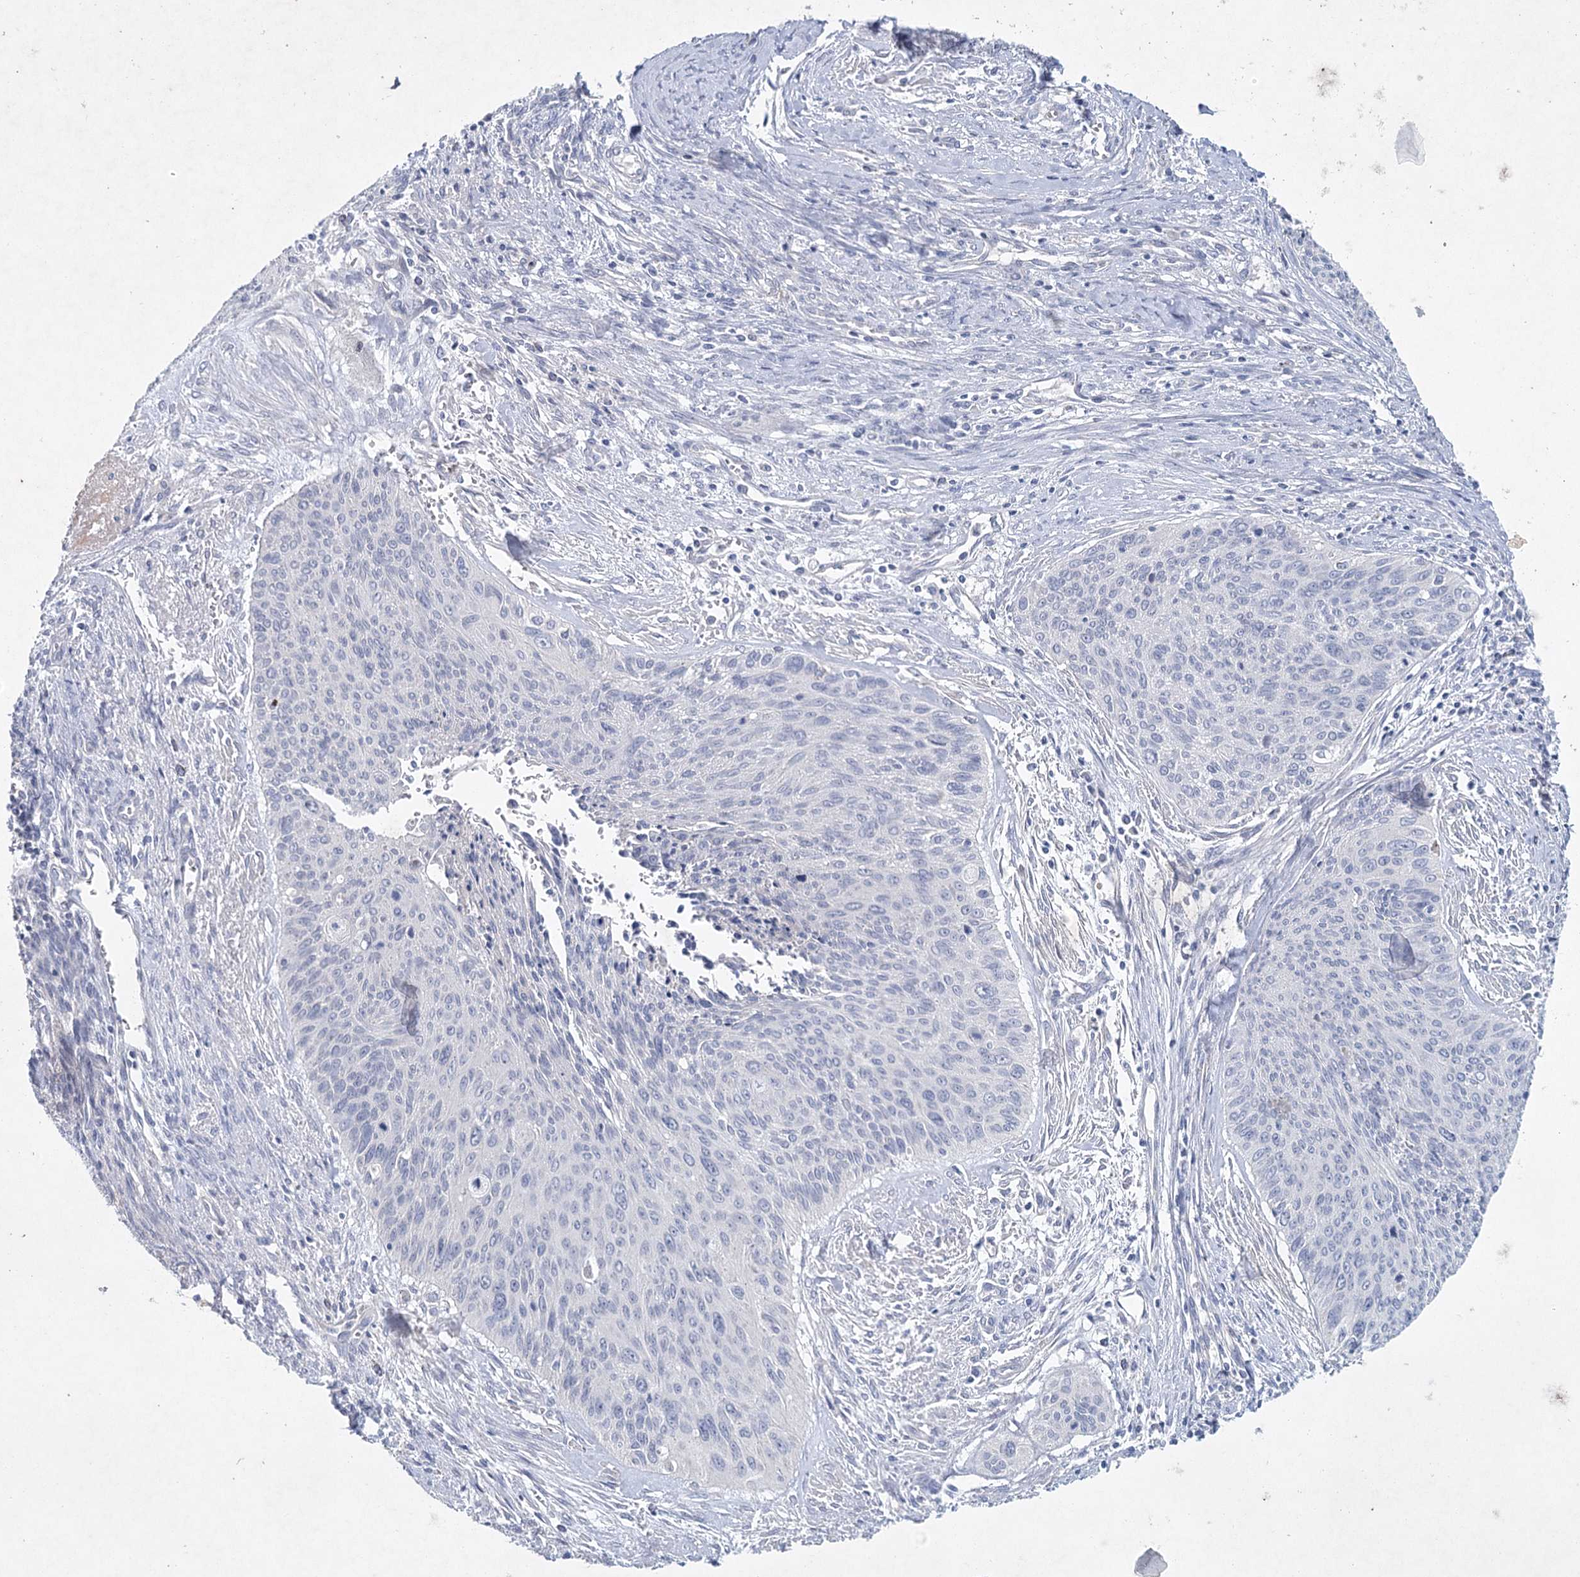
{"staining": {"intensity": "negative", "quantity": "none", "location": "none"}, "tissue": "cervical cancer", "cell_type": "Tumor cells", "image_type": "cancer", "snomed": [{"axis": "morphology", "description": "Squamous cell carcinoma, NOS"}, {"axis": "topography", "description": "Cervix"}], "caption": "This is an immunohistochemistry (IHC) micrograph of human cervical cancer (squamous cell carcinoma). There is no positivity in tumor cells.", "gene": "MAP3K13", "patient": {"sex": "female", "age": 55}}